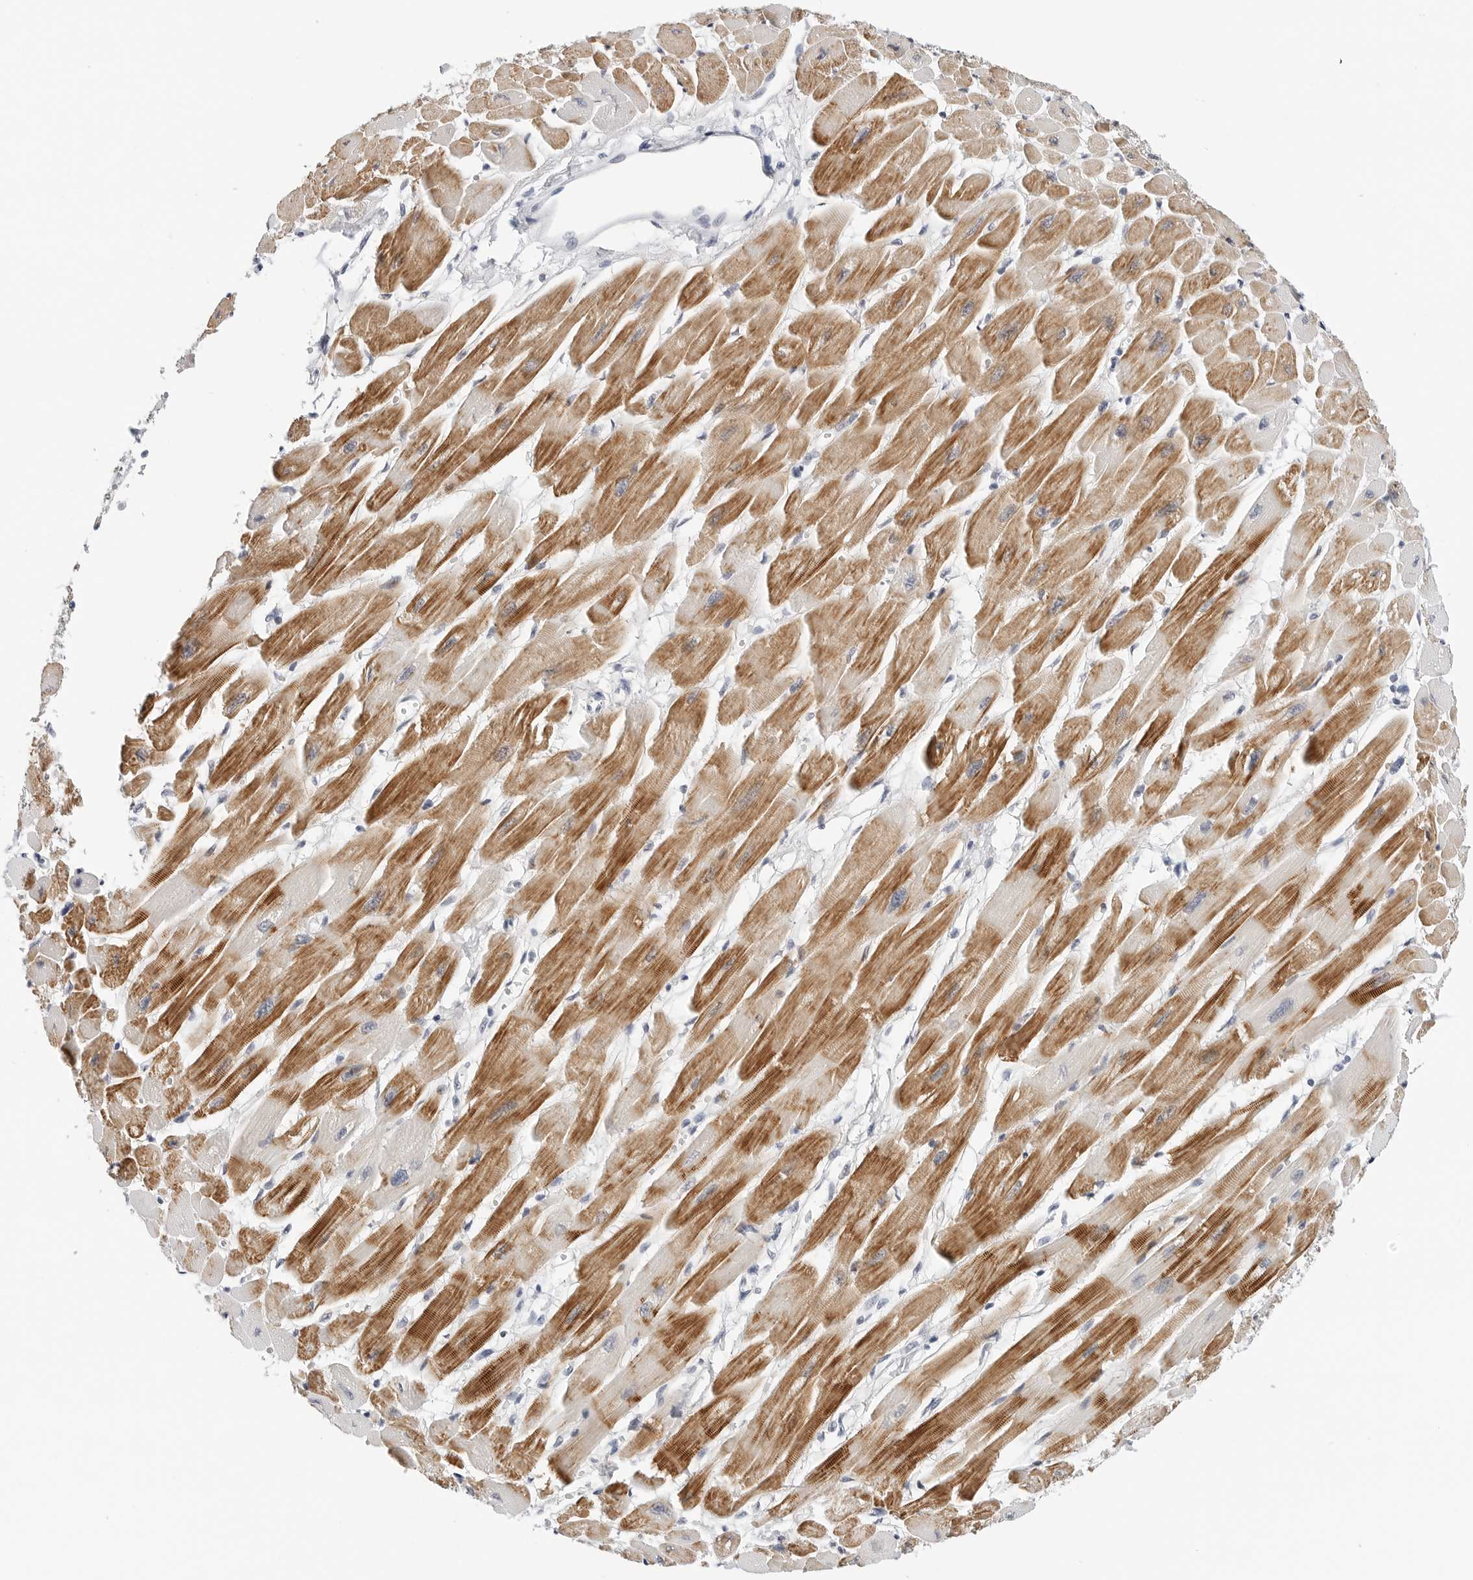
{"staining": {"intensity": "moderate", "quantity": ">75%", "location": "cytoplasmic/membranous"}, "tissue": "heart muscle", "cell_type": "Cardiomyocytes", "image_type": "normal", "snomed": [{"axis": "morphology", "description": "Normal tissue, NOS"}, {"axis": "topography", "description": "Heart"}], "caption": "Protein expression analysis of unremarkable heart muscle demonstrates moderate cytoplasmic/membranous expression in about >75% of cardiomyocytes. (DAB IHC with brightfield microscopy, high magnification).", "gene": "TSEN2", "patient": {"sex": "female", "age": 54}}